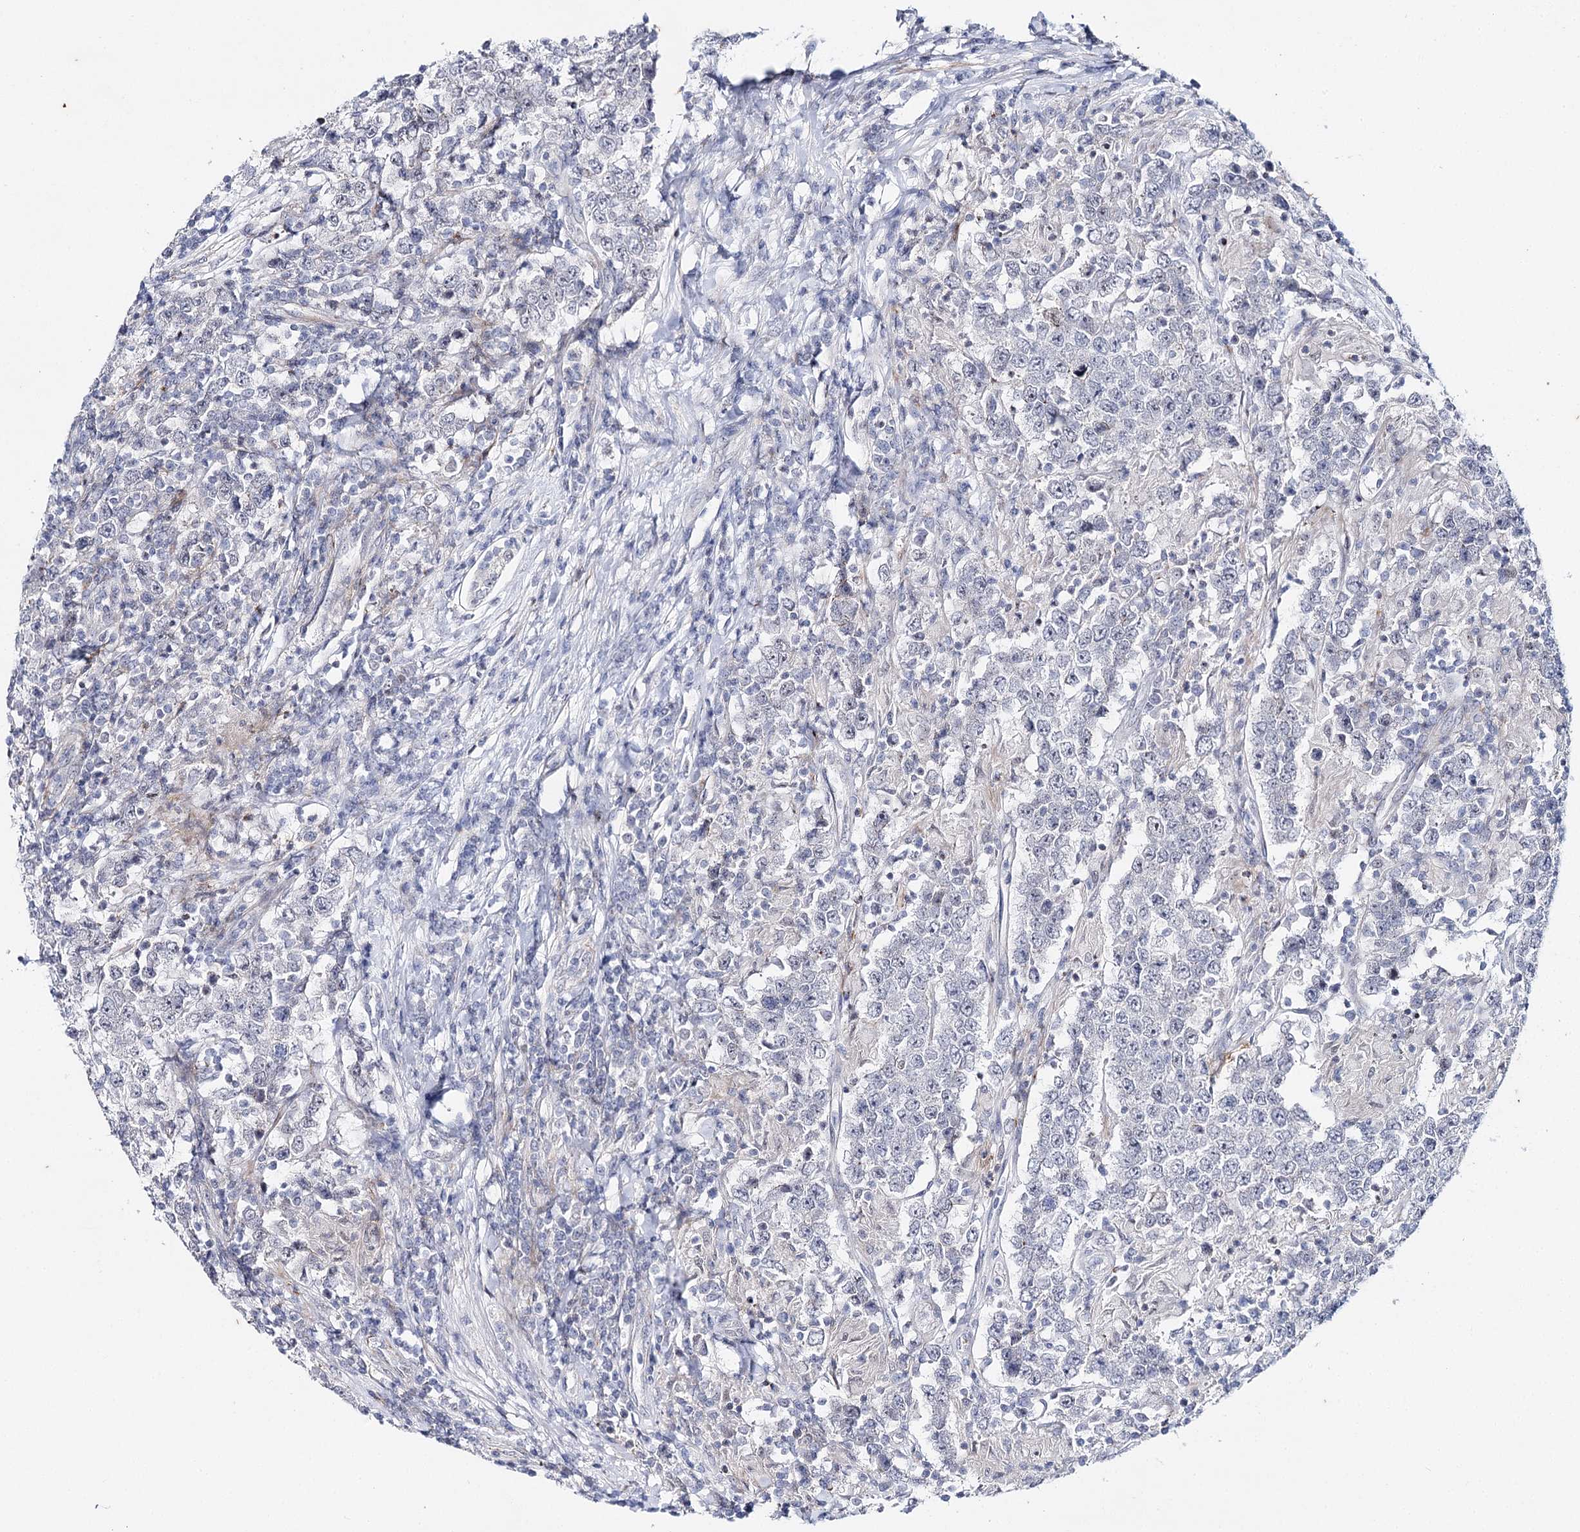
{"staining": {"intensity": "negative", "quantity": "none", "location": "none"}, "tissue": "testis cancer", "cell_type": "Tumor cells", "image_type": "cancer", "snomed": [{"axis": "morphology", "description": "Normal tissue, NOS"}, {"axis": "morphology", "description": "Urothelial carcinoma, High grade"}, {"axis": "morphology", "description": "Seminoma, NOS"}, {"axis": "morphology", "description": "Carcinoma, Embryonal, NOS"}, {"axis": "topography", "description": "Urinary bladder"}, {"axis": "topography", "description": "Testis"}], "caption": "IHC of testis cancer displays no expression in tumor cells.", "gene": "AGXT2", "patient": {"sex": "male", "age": 41}}